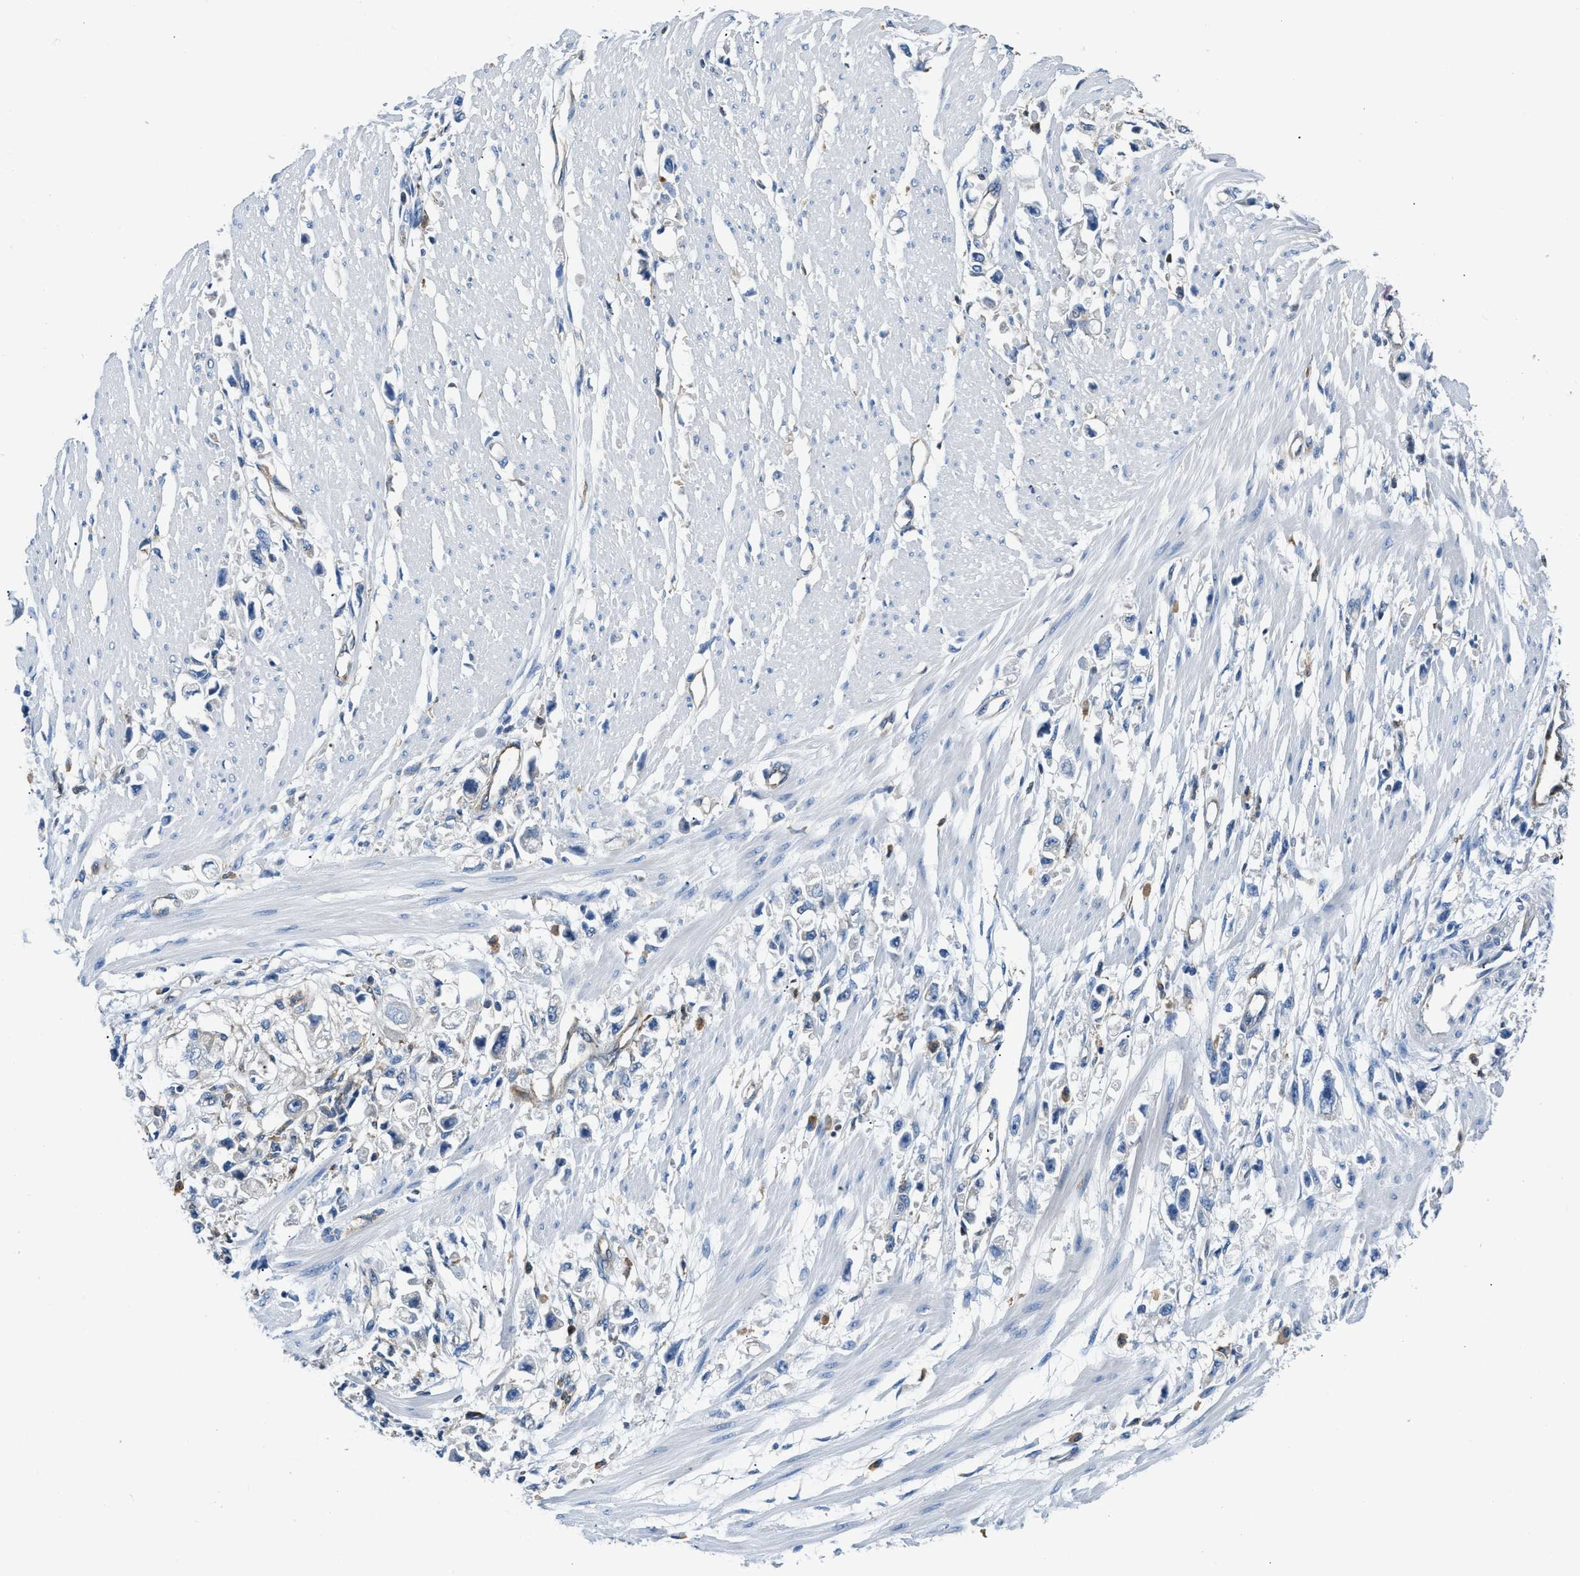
{"staining": {"intensity": "negative", "quantity": "none", "location": "none"}, "tissue": "stomach cancer", "cell_type": "Tumor cells", "image_type": "cancer", "snomed": [{"axis": "morphology", "description": "Adenocarcinoma, NOS"}, {"axis": "topography", "description": "Stomach"}], "caption": "Tumor cells are negative for brown protein staining in stomach cancer (adenocarcinoma).", "gene": "PKM", "patient": {"sex": "female", "age": 59}}